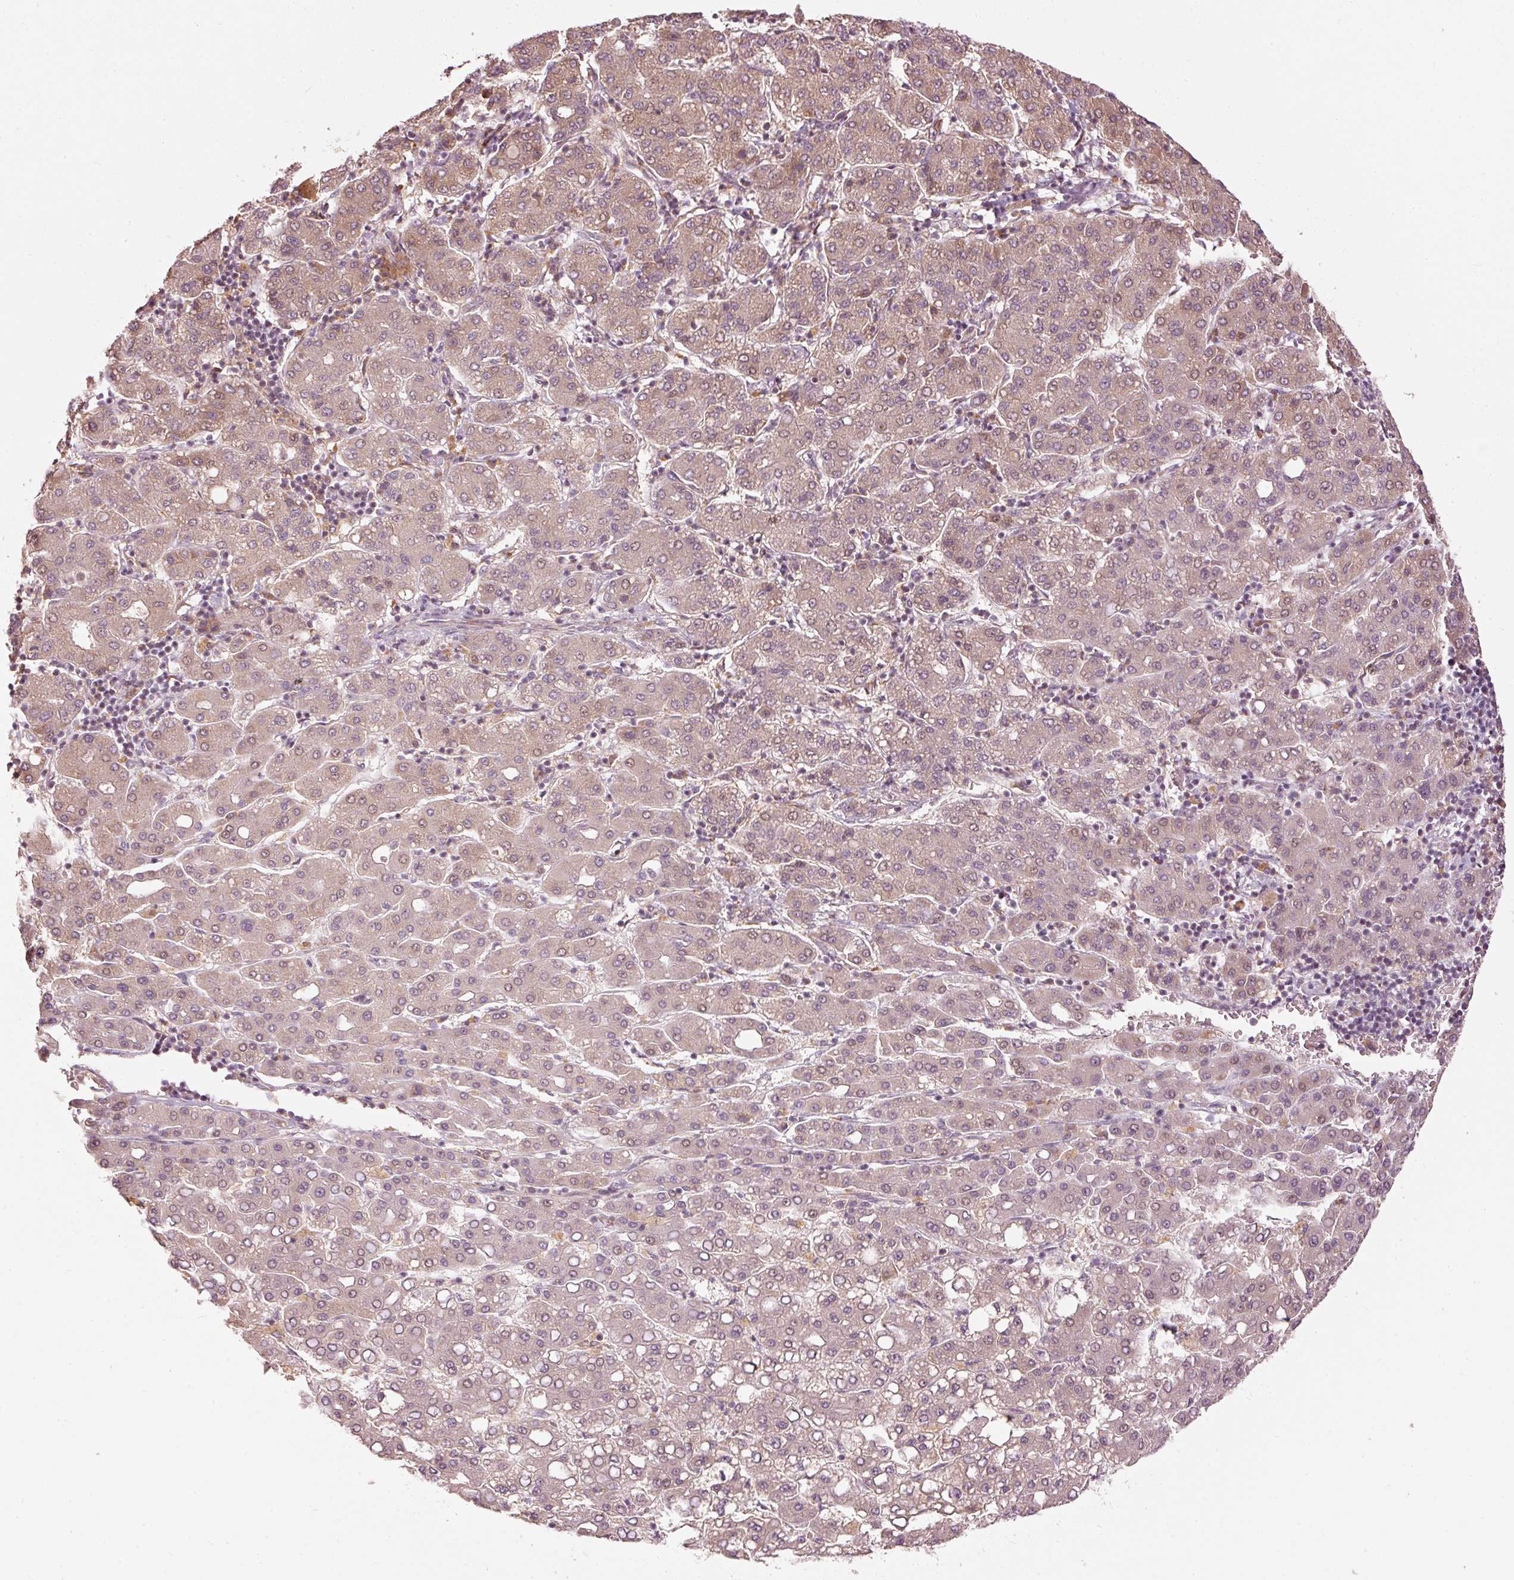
{"staining": {"intensity": "moderate", "quantity": "25%-75%", "location": "cytoplasmic/membranous,nuclear"}, "tissue": "liver cancer", "cell_type": "Tumor cells", "image_type": "cancer", "snomed": [{"axis": "morphology", "description": "Carcinoma, Hepatocellular, NOS"}, {"axis": "topography", "description": "Liver"}], "caption": "High-magnification brightfield microscopy of liver cancer stained with DAB (brown) and counterstained with hematoxylin (blue). tumor cells exhibit moderate cytoplasmic/membranous and nuclear staining is identified in approximately25%-75% of cells.", "gene": "MAP10", "patient": {"sex": "male", "age": 65}}